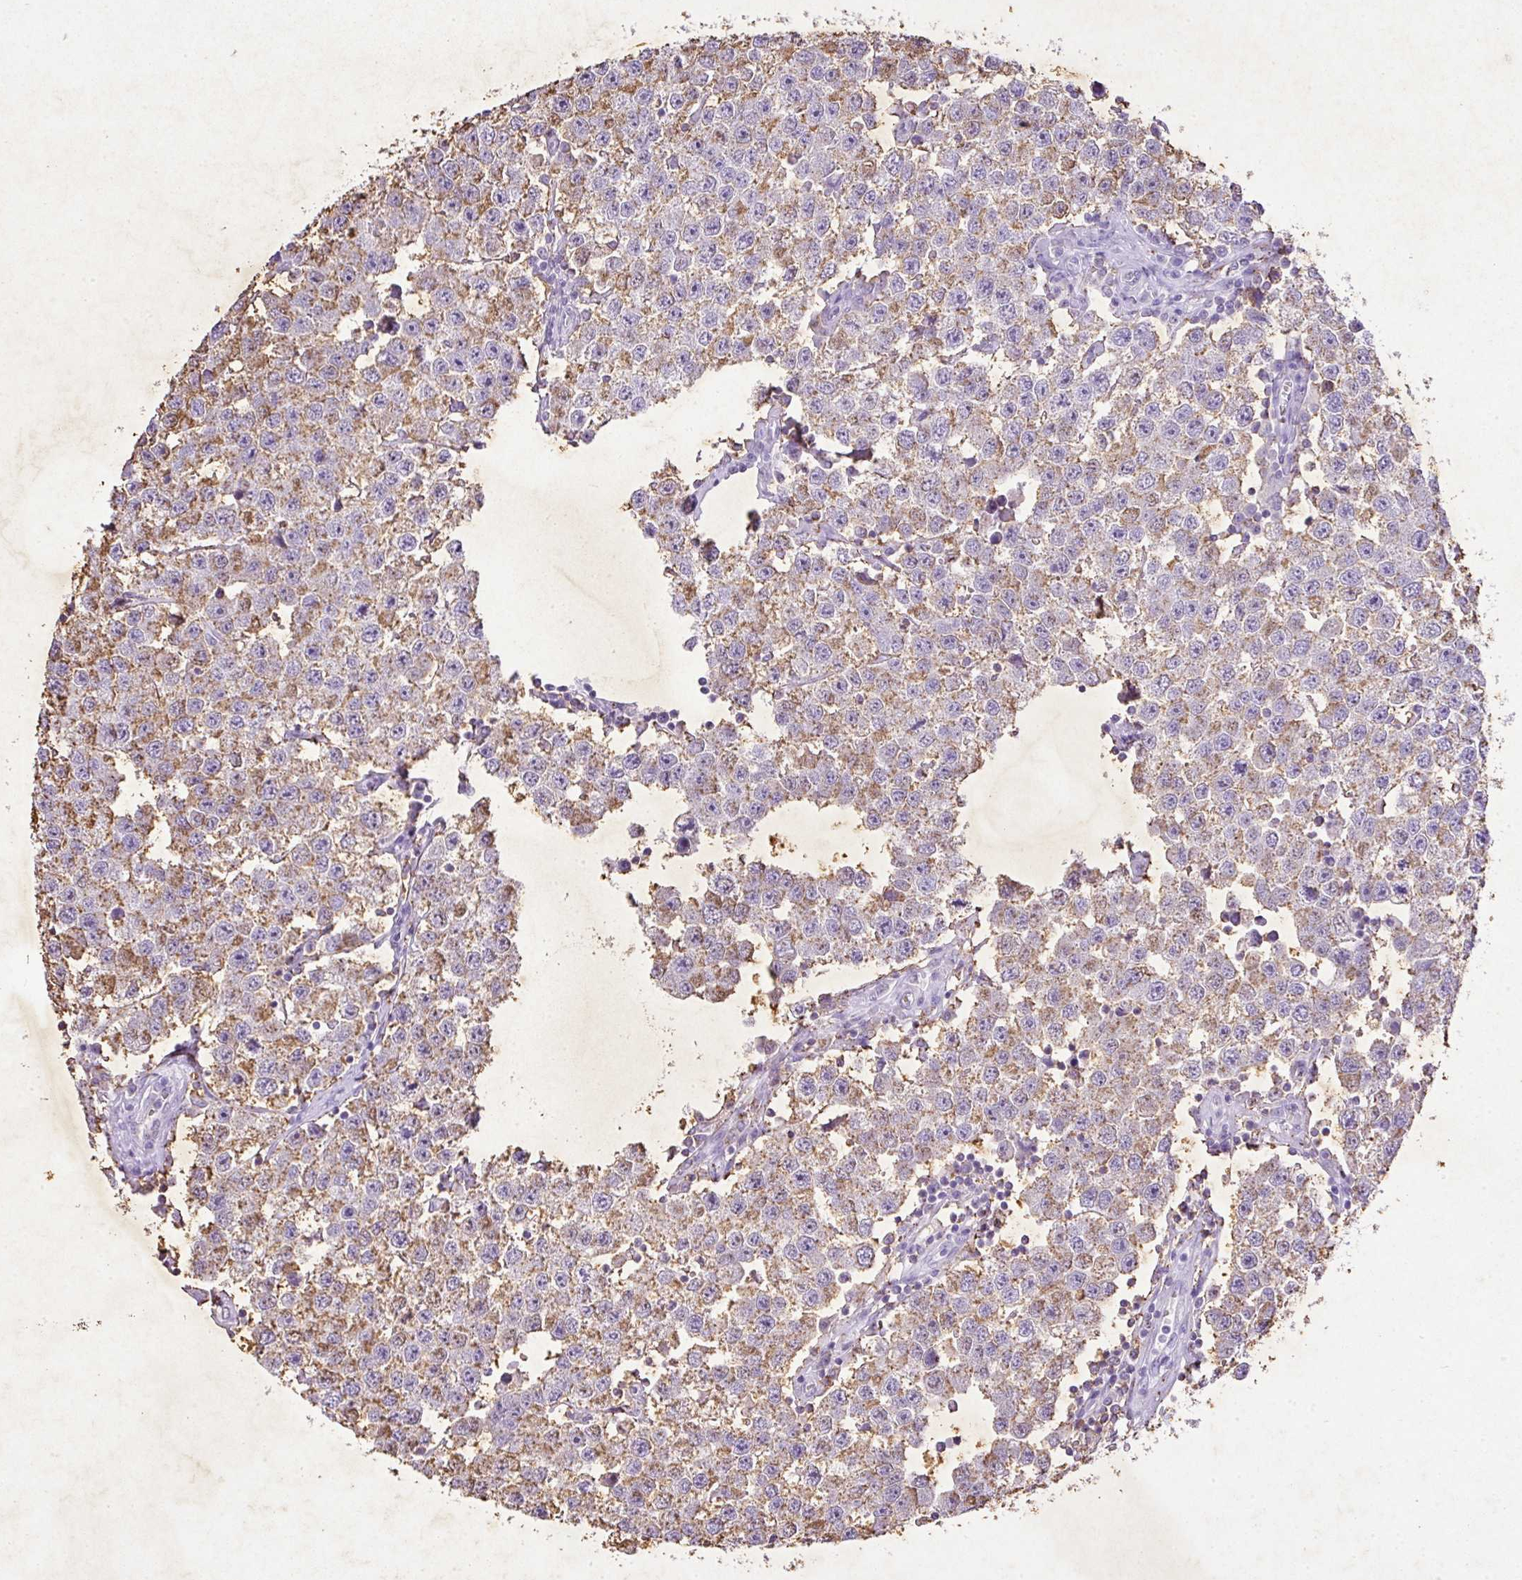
{"staining": {"intensity": "moderate", "quantity": "25%-75%", "location": "cytoplasmic/membranous"}, "tissue": "testis cancer", "cell_type": "Tumor cells", "image_type": "cancer", "snomed": [{"axis": "morphology", "description": "Seminoma, NOS"}, {"axis": "topography", "description": "Testis"}], "caption": "Testis cancer (seminoma) stained with a protein marker displays moderate staining in tumor cells.", "gene": "KCNJ11", "patient": {"sex": "male", "age": 34}}